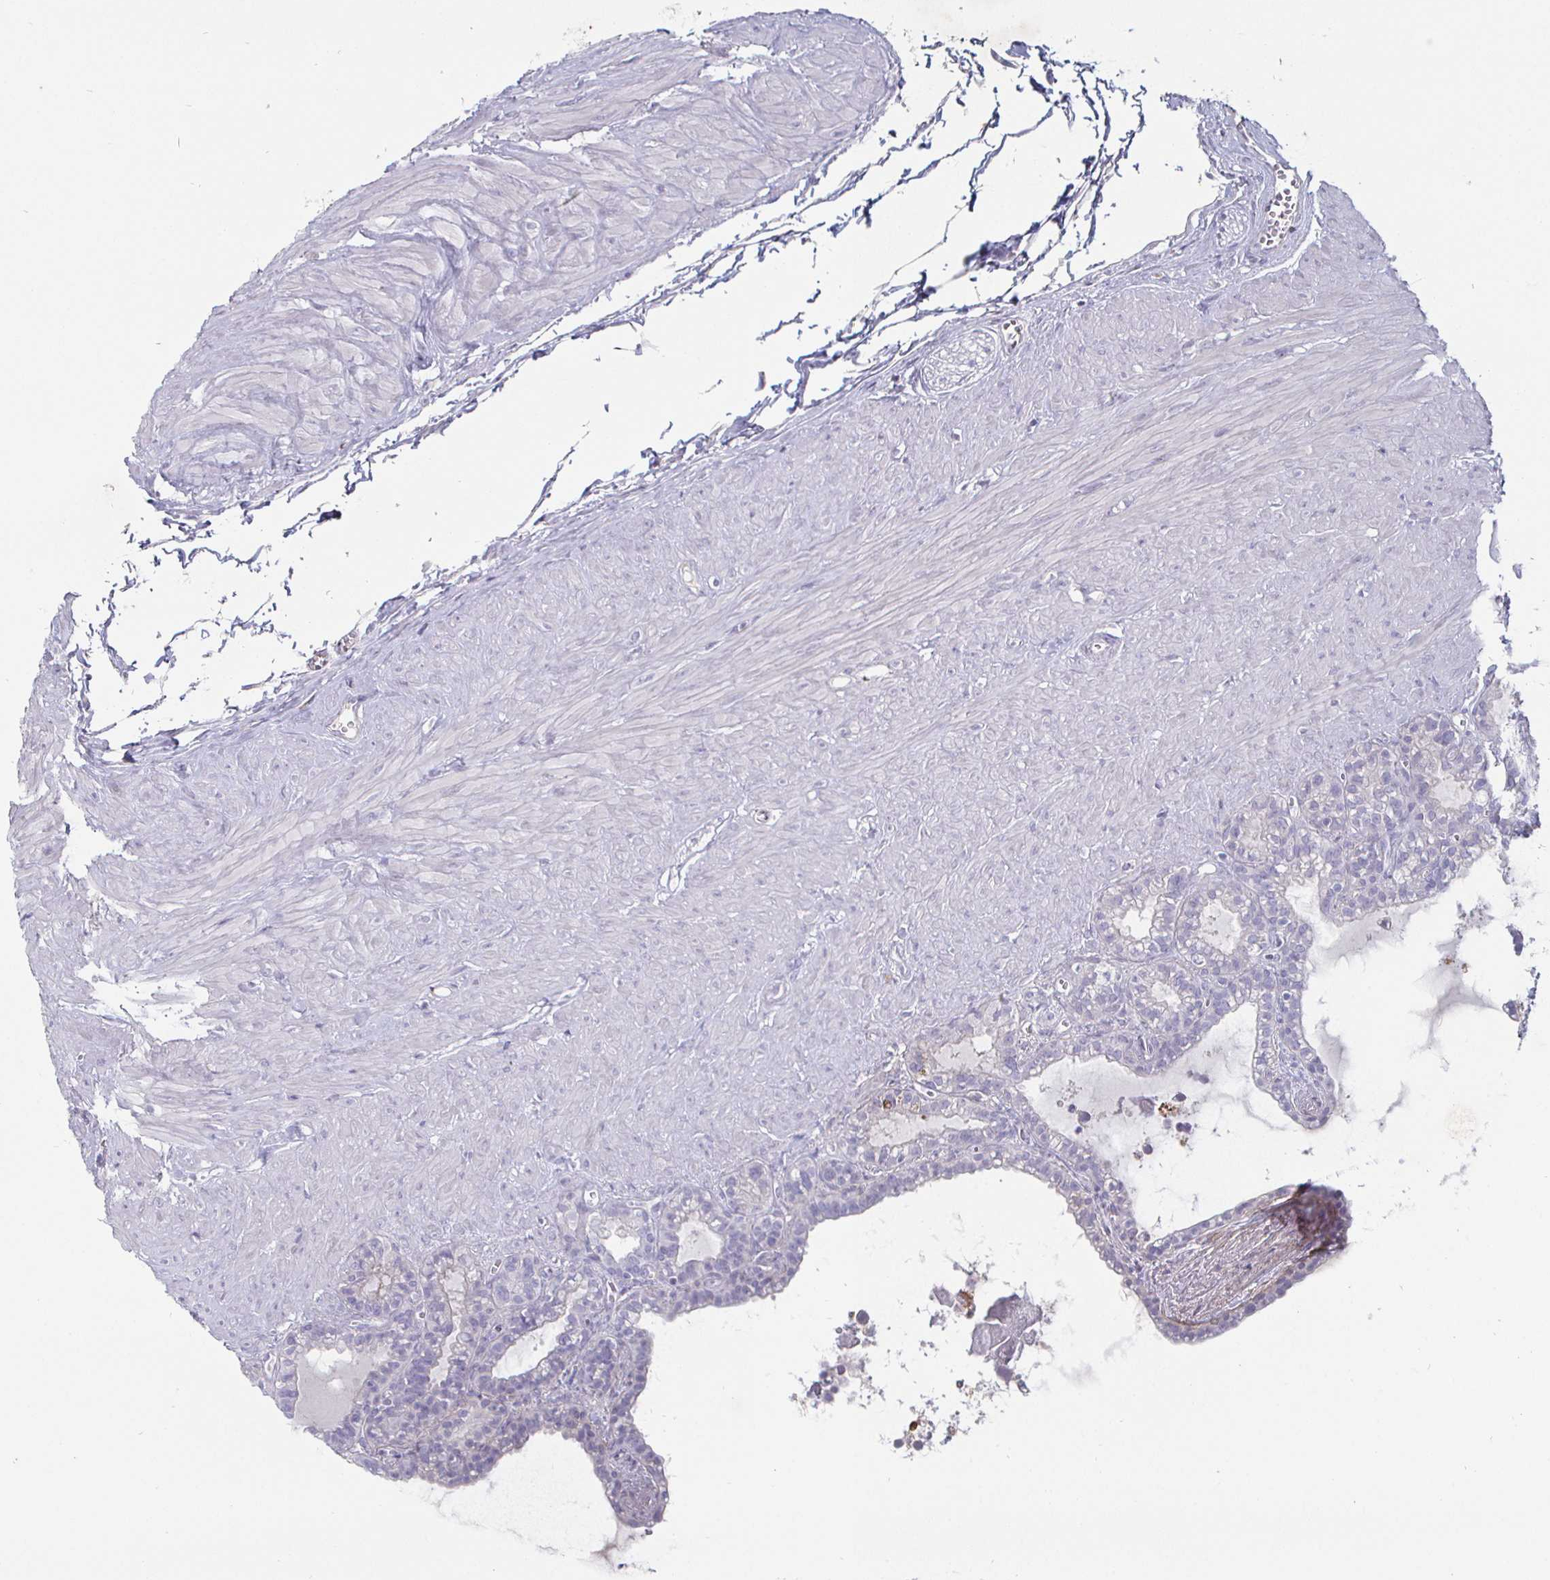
{"staining": {"intensity": "negative", "quantity": "none", "location": "none"}, "tissue": "seminal vesicle", "cell_type": "Glandular cells", "image_type": "normal", "snomed": [{"axis": "morphology", "description": "Normal tissue, NOS"}, {"axis": "topography", "description": "Seminal veicle"}], "caption": "Immunohistochemistry (IHC) photomicrograph of normal human seminal vesicle stained for a protein (brown), which shows no positivity in glandular cells.", "gene": "ENPP1", "patient": {"sex": "male", "age": 76}}